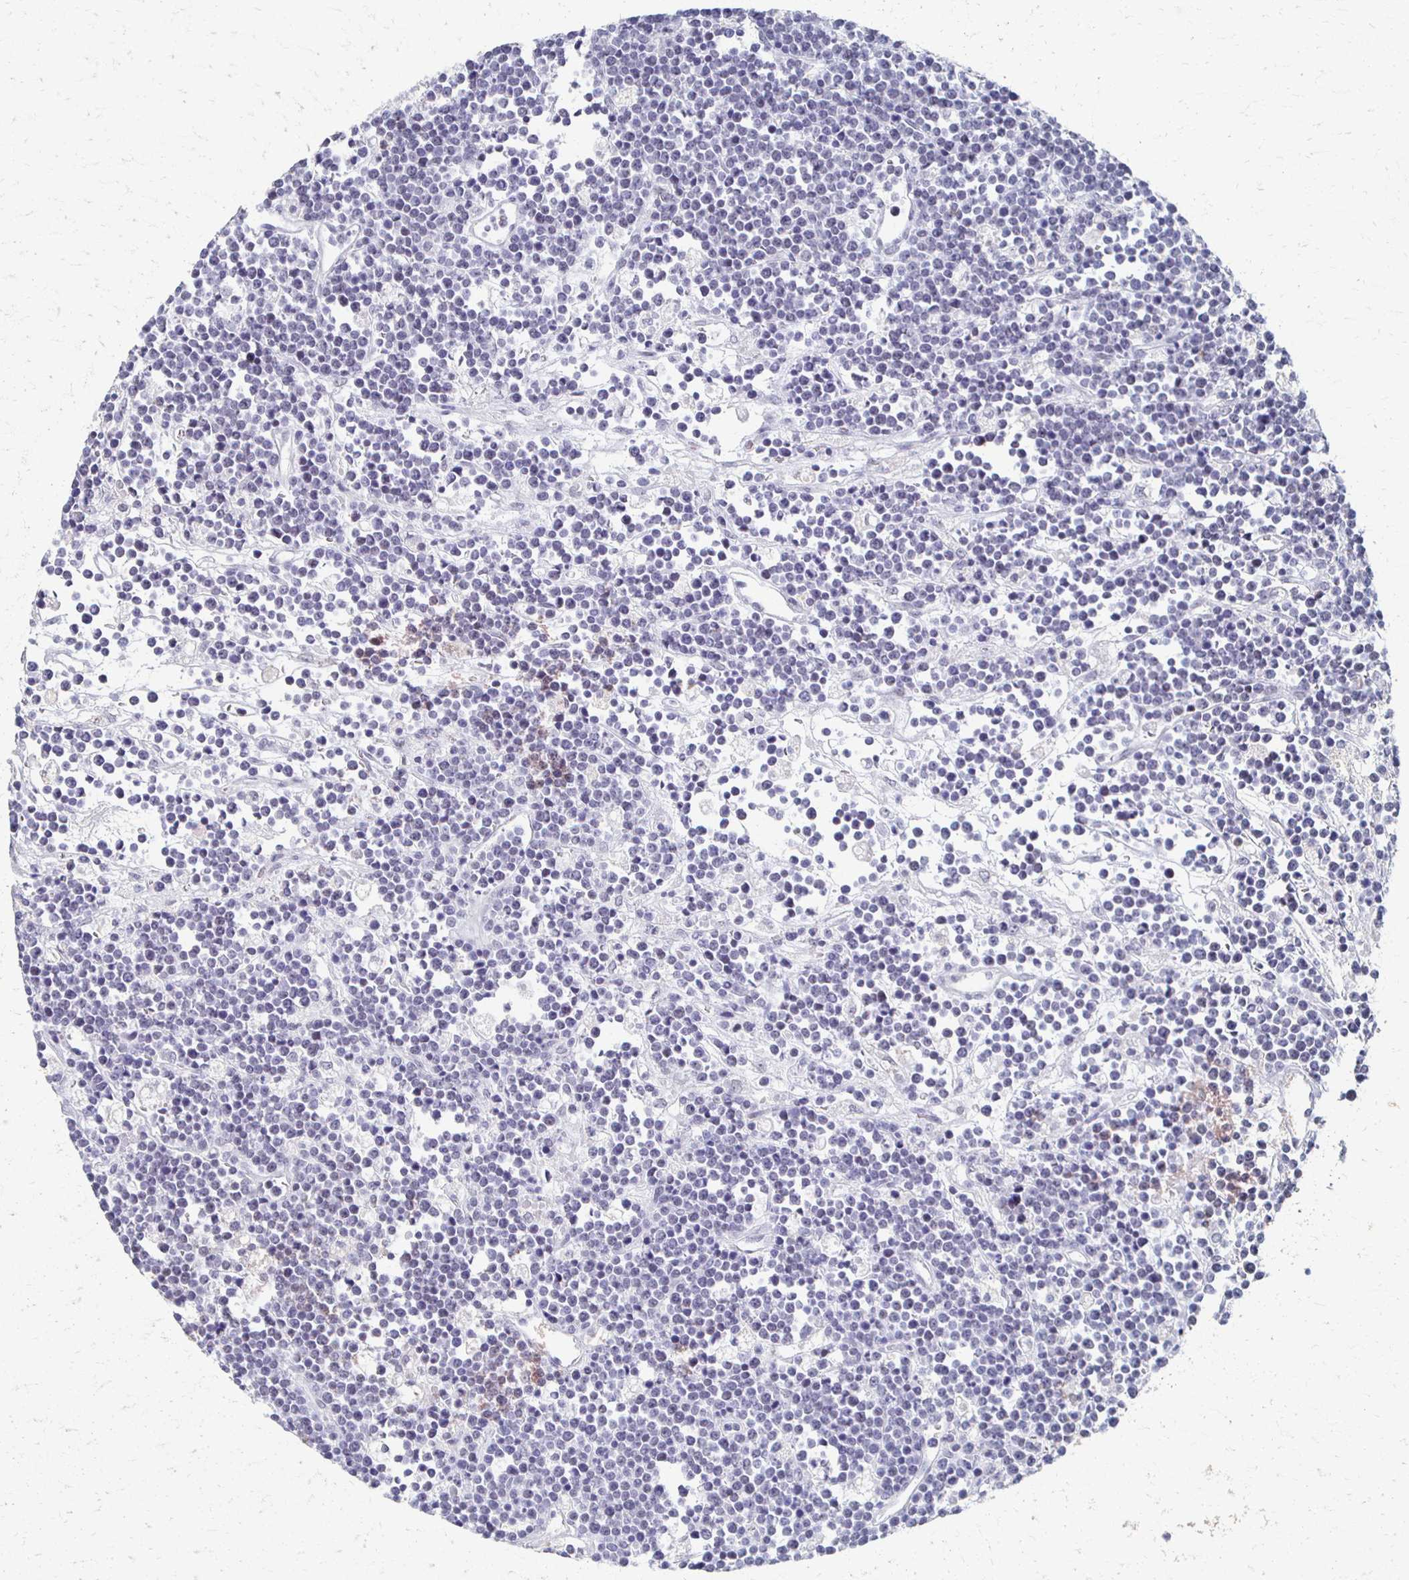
{"staining": {"intensity": "negative", "quantity": "none", "location": "none"}, "tissue": "lymphoma", "cell_type": "Tumor cells", "image_type": "cancer", "snomed": [{"axis": "morphology", "description": "Malignant lymphoma, non-Hodgkin's type, High grade"}, {"axis": "topography", "description": "Ovary"}], "caption": "A high-resolution photomicrograph shows IHC staining of lymphoma, which exhibits no significant staining in tumor cells.", "gene": "CXCR2", "patient": {"sex": "female", "age": 56}}